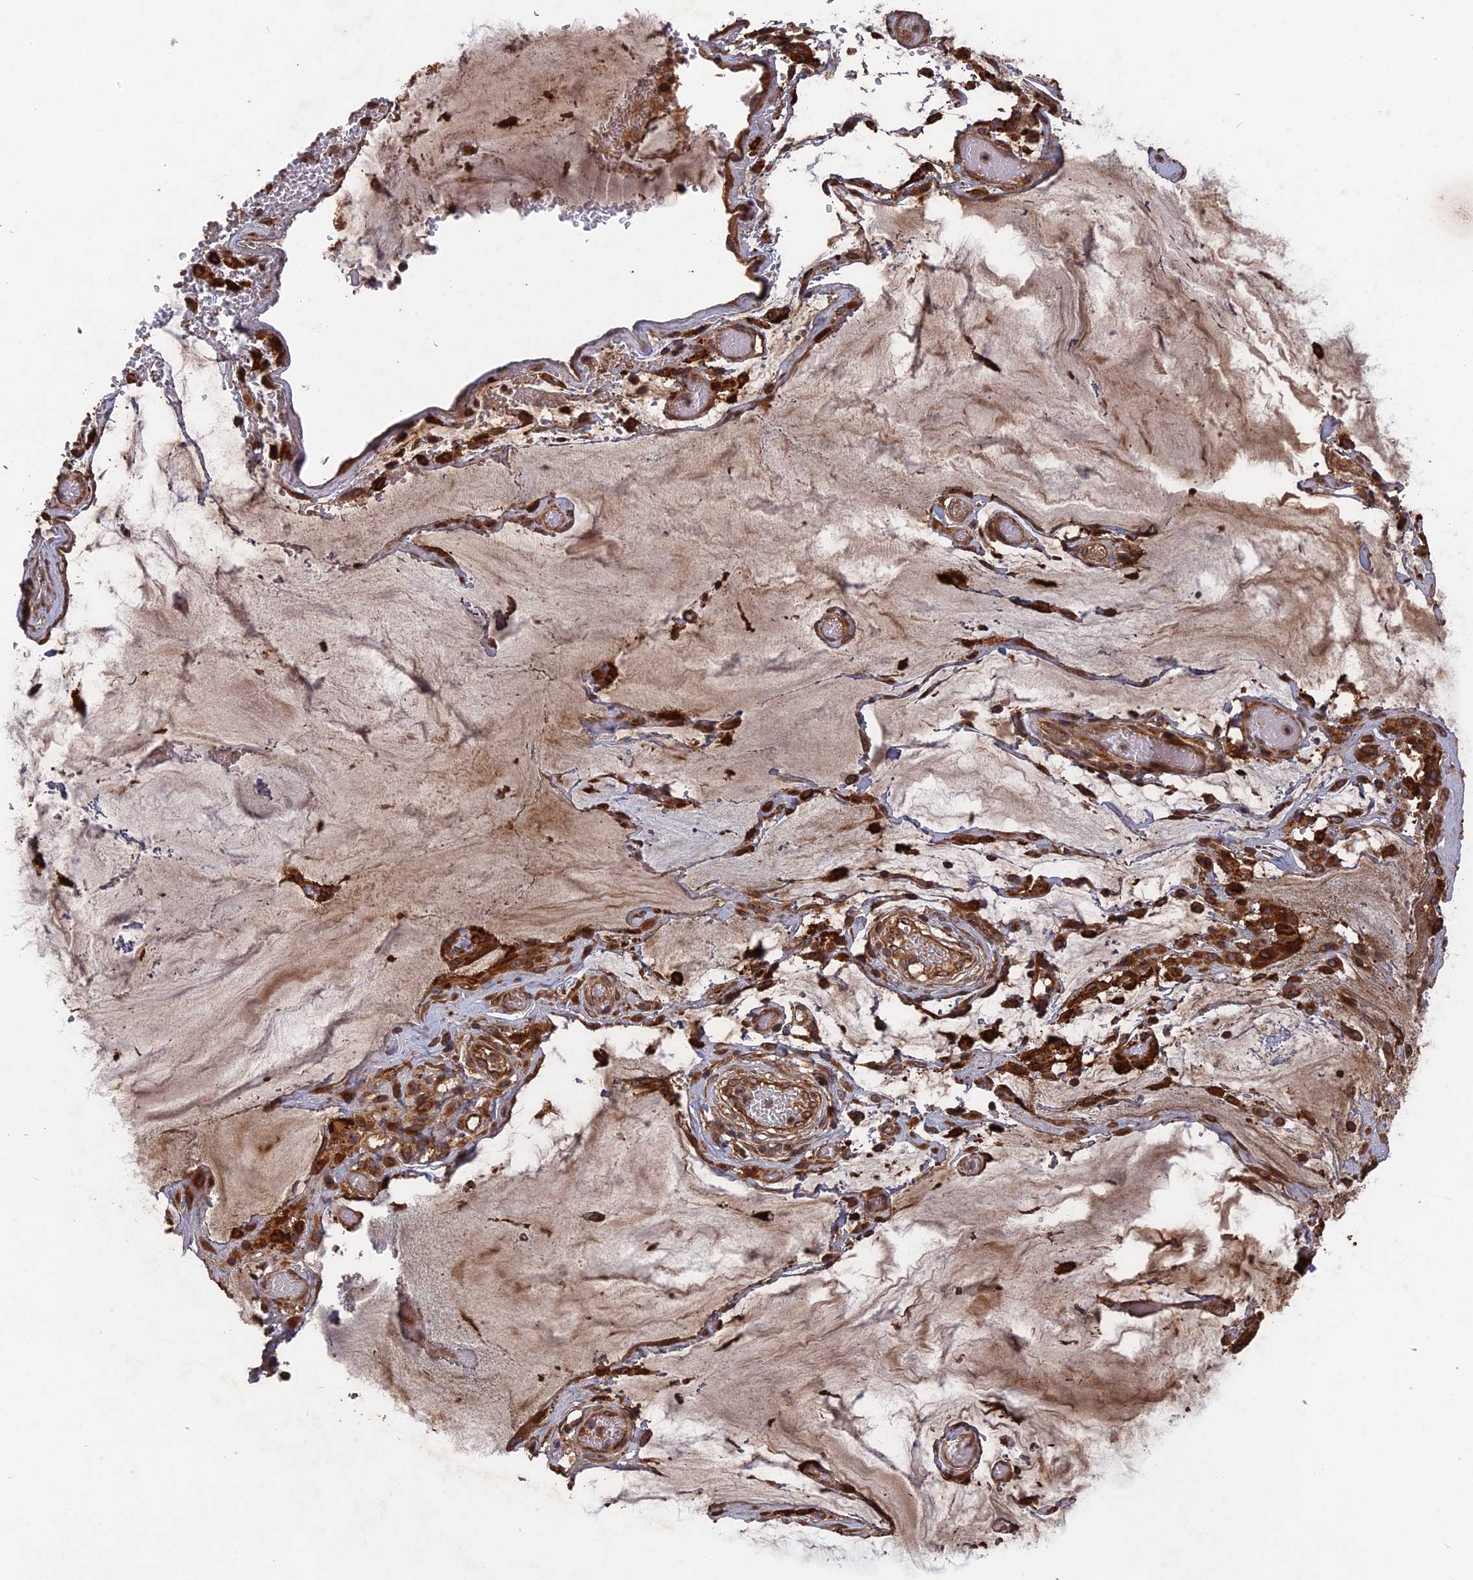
{"staining": {"intensity": "strong", "quantity": ">75%", "location": "cytoplasmic/membranous"}, "tissue": "ovarian cancer", "cell_type": "Tumor cells", "image_type": "cancer", "snomed": [{"axis": "morphology", "description": "Cystadenocarcinoma, mucinous, NOS"}, {"axis": "topography", "description": "Ovary"}], "caption": "Approximately >75% of tumor cells in ovarian cancer (mucinous cystadenocarcinoma) demonstrate strong cytoplasmic/membranous protein expression as visualized by brown immunohistochemical staining.", "gene": "DEF8", "patient": {"sex": "female", "age": 73}}